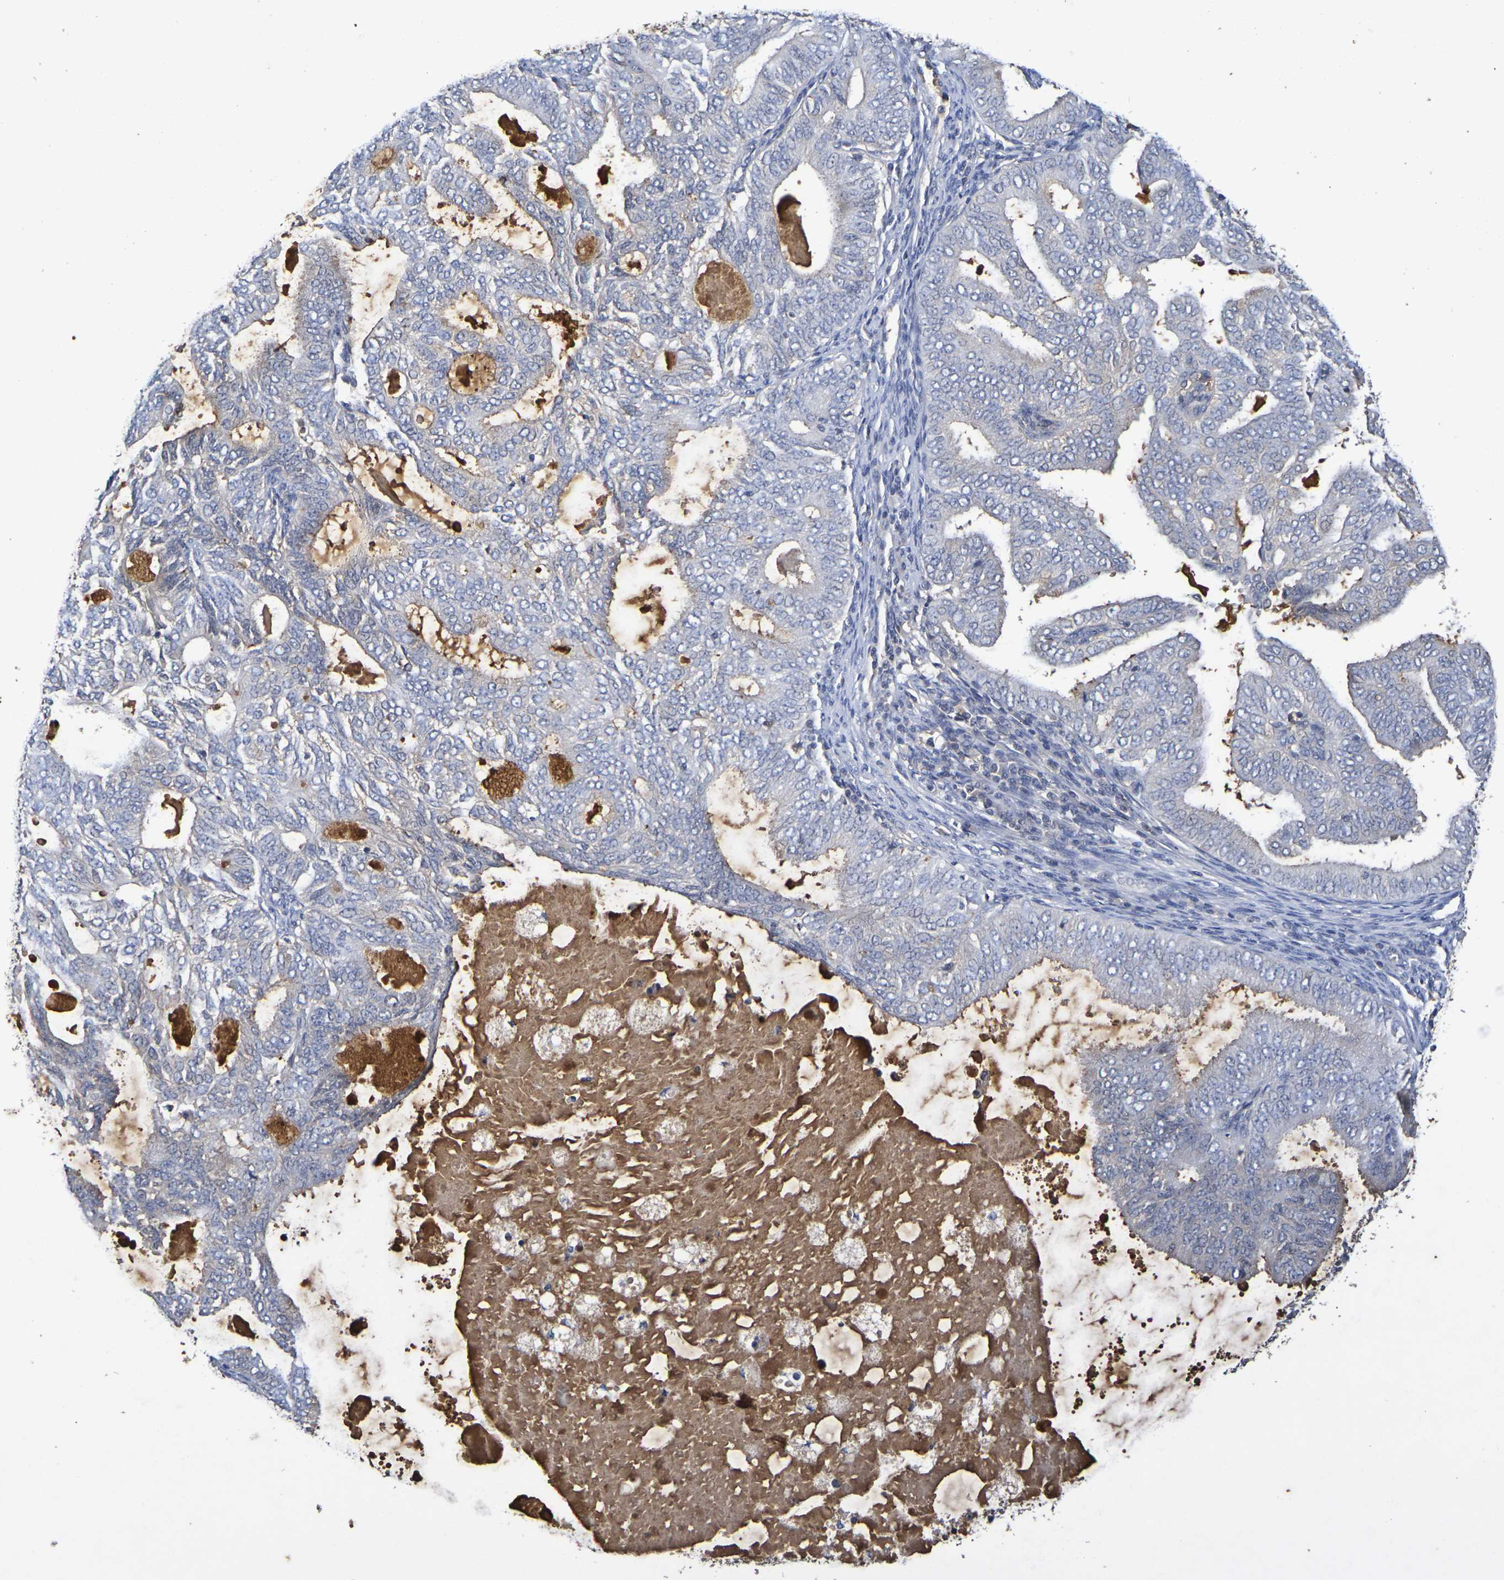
{"staining": {"intensity": "negative", "quantity": "none", "location": "none"}, "tissue": "endometrial cancer", "cell_type": "Tumor cells", "image_type": "cancer", "snomed": [{"axis": "morphology", "description": "Adenocarcinoma, NOS"}, {"axis": "topography", "description": "Endometrium"}], "caption": "A photomicrograph of human endometrial cancer (adenocarcinoma) is negative for staining in tumor cells.", "gene": "TERF2", "patient": {"sex": "female", "age": 58}}